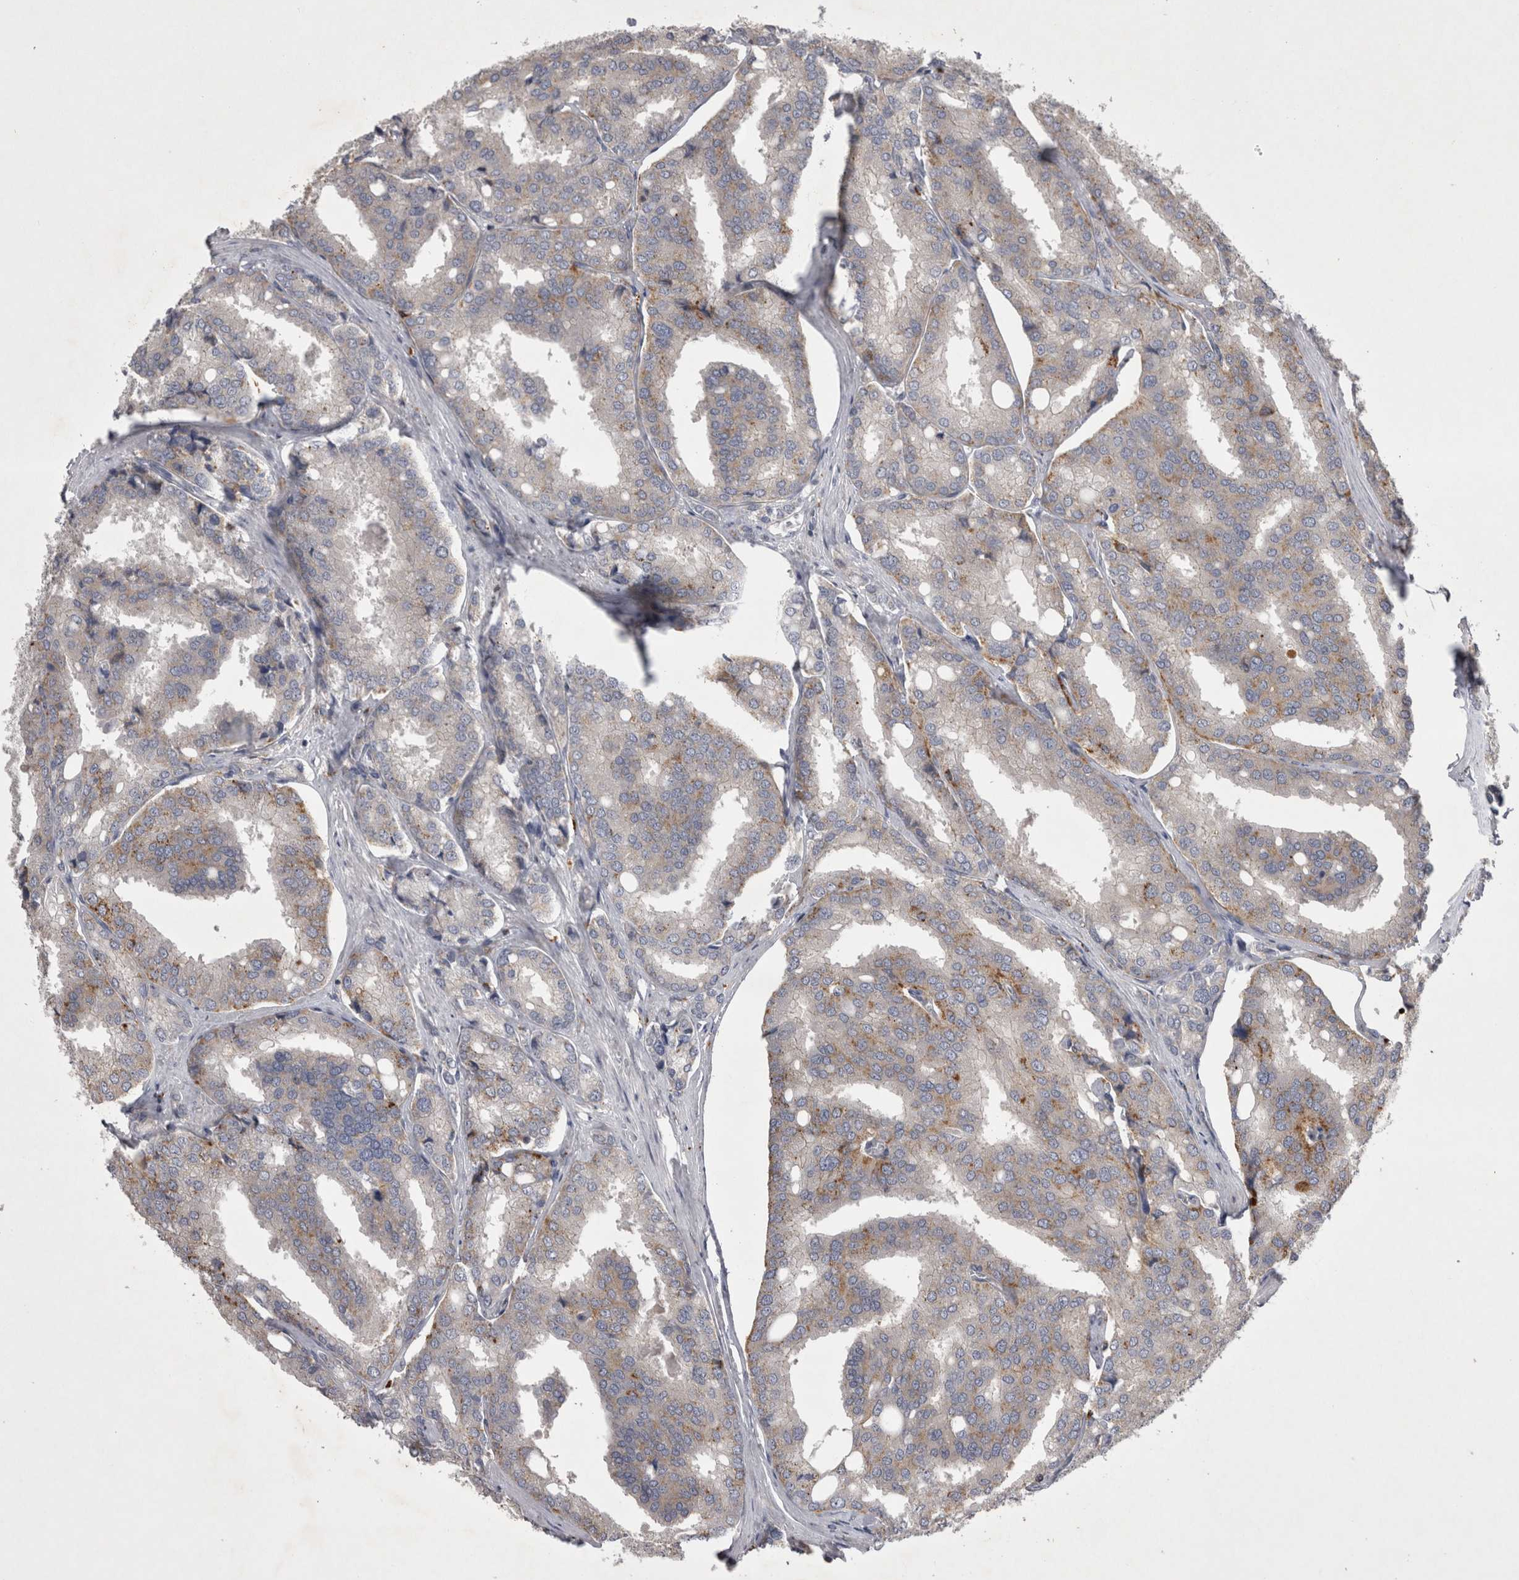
{"staining": {"intensity": "moderate", "quantity": "<25%", "location": "cytoplasmic/membranous"}, "tissue": "prostate cancer", "cell_type": "Tumor cells", "image_type": "cancer", "snomed": [{"axis": "morphology", "description": "Adenocarcinoma, High grade"}, {"axis": "topography", "description": "Prostate"}], "caption": "An IHC image of tumor tissue is shown. Protein staining in brown shows moderate cytoplasmic/membranous positivity in prostate high-grade adenocarcinoma within tumor cells. The staining was performed using DAB, with brown indicating positive protein expression. Nuclei are stained blue with hematoxylin.", "gene": "CTBS", "patient": {"sex": "male", "age": 50}}